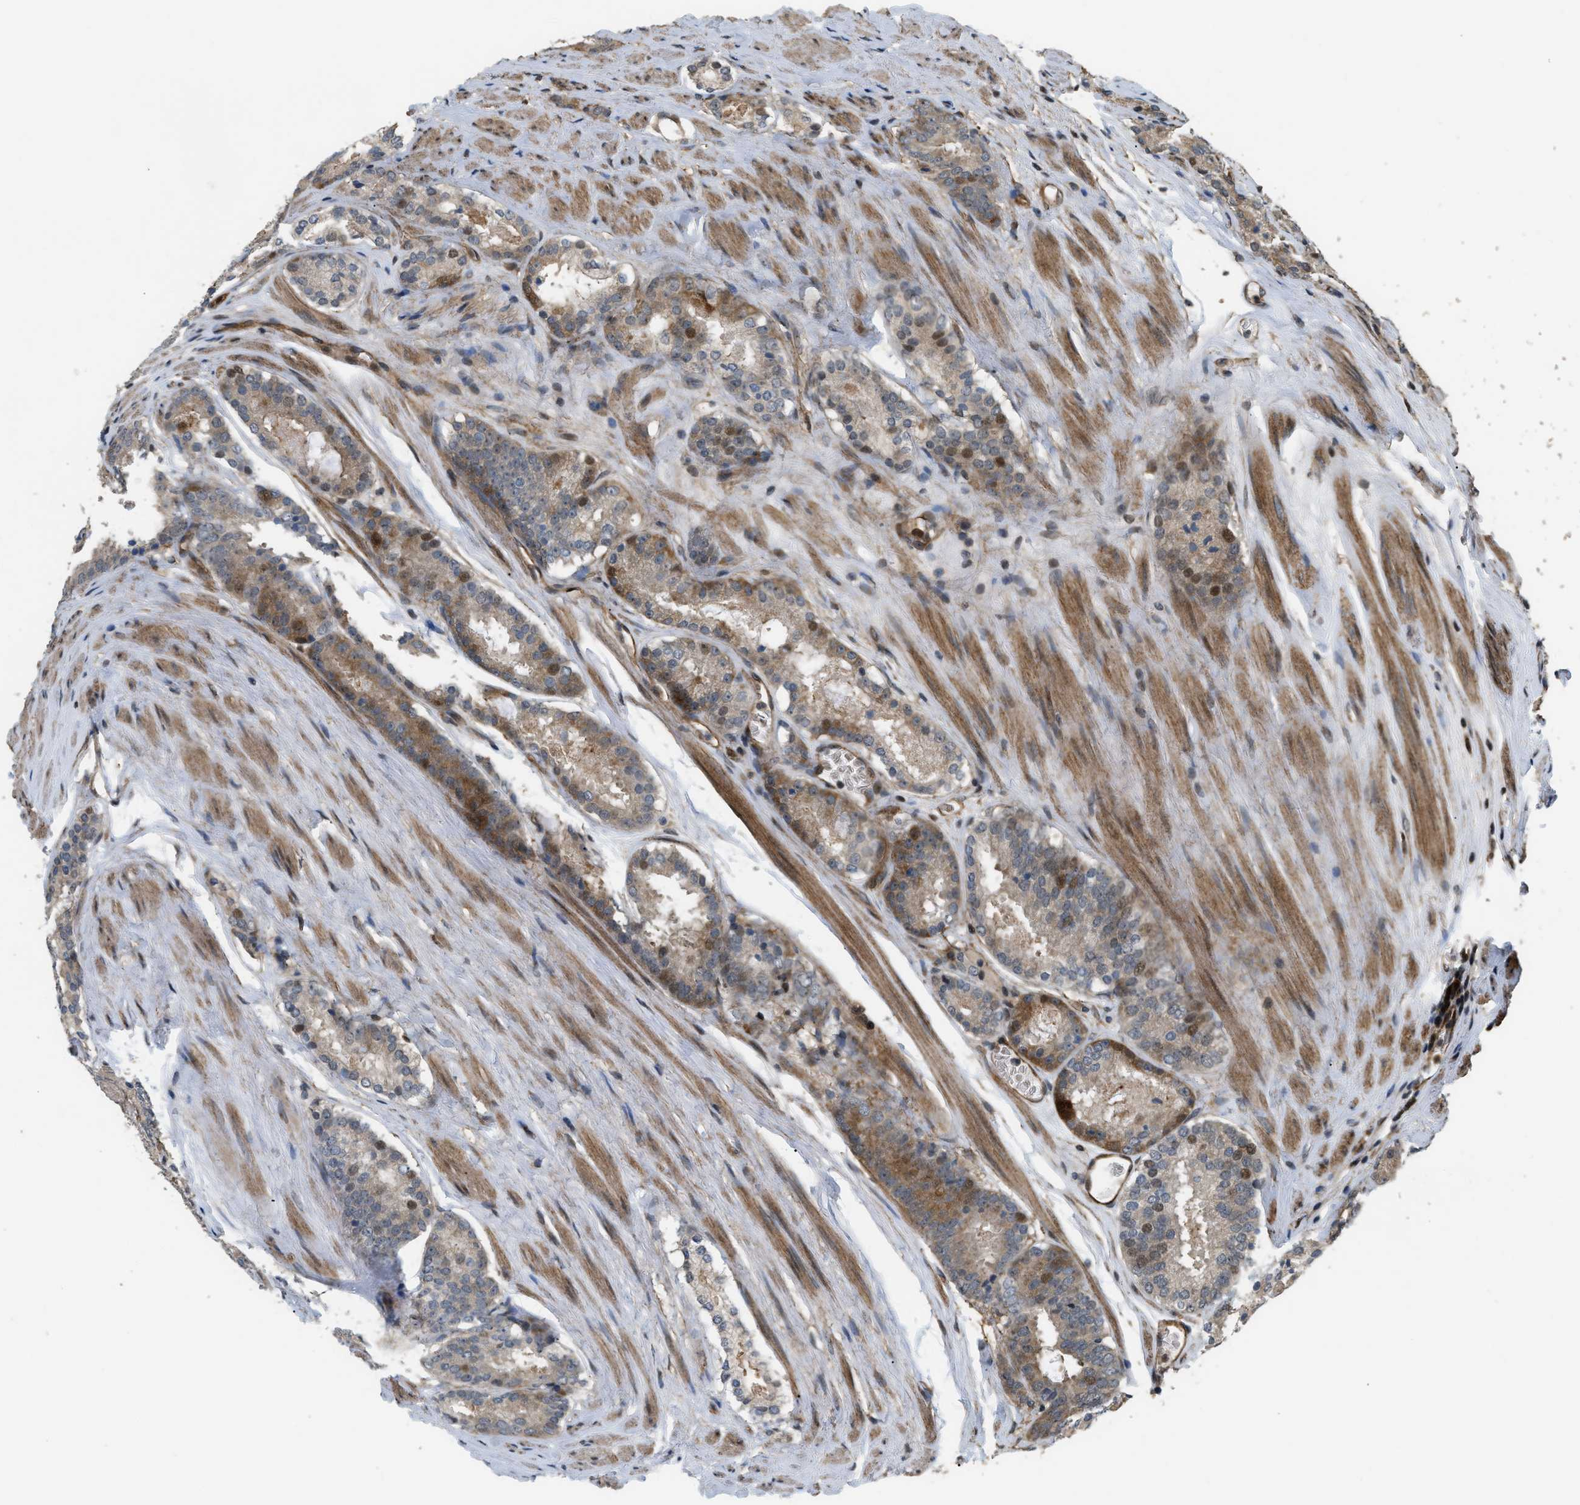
{"staining": {"intensity": "moderate", "quantity": "<25%", "location": "cytoplasmic/membranous,nuclear"}, "tissue": "prostate cancer", "cell_type": "Tumor cells", "image_type": "cancer", "snomed": [{"axis": "morphology", "description": "Adenocarcinoma, Low grade"}, {"axis": "topography", "description": "Prostate"}], "caption": "The micrograph demonstrates a brown stain indicating the presence of a protein in the cytoplasmic/membranous and nuclear of tumor cells in adenocarcinoma (low-grade) (prostate). (Brightfield microscopy of DAB IHC at high magnification).", "gene": "LTA4H", "patient": {"sex": "male", "age": 69}}